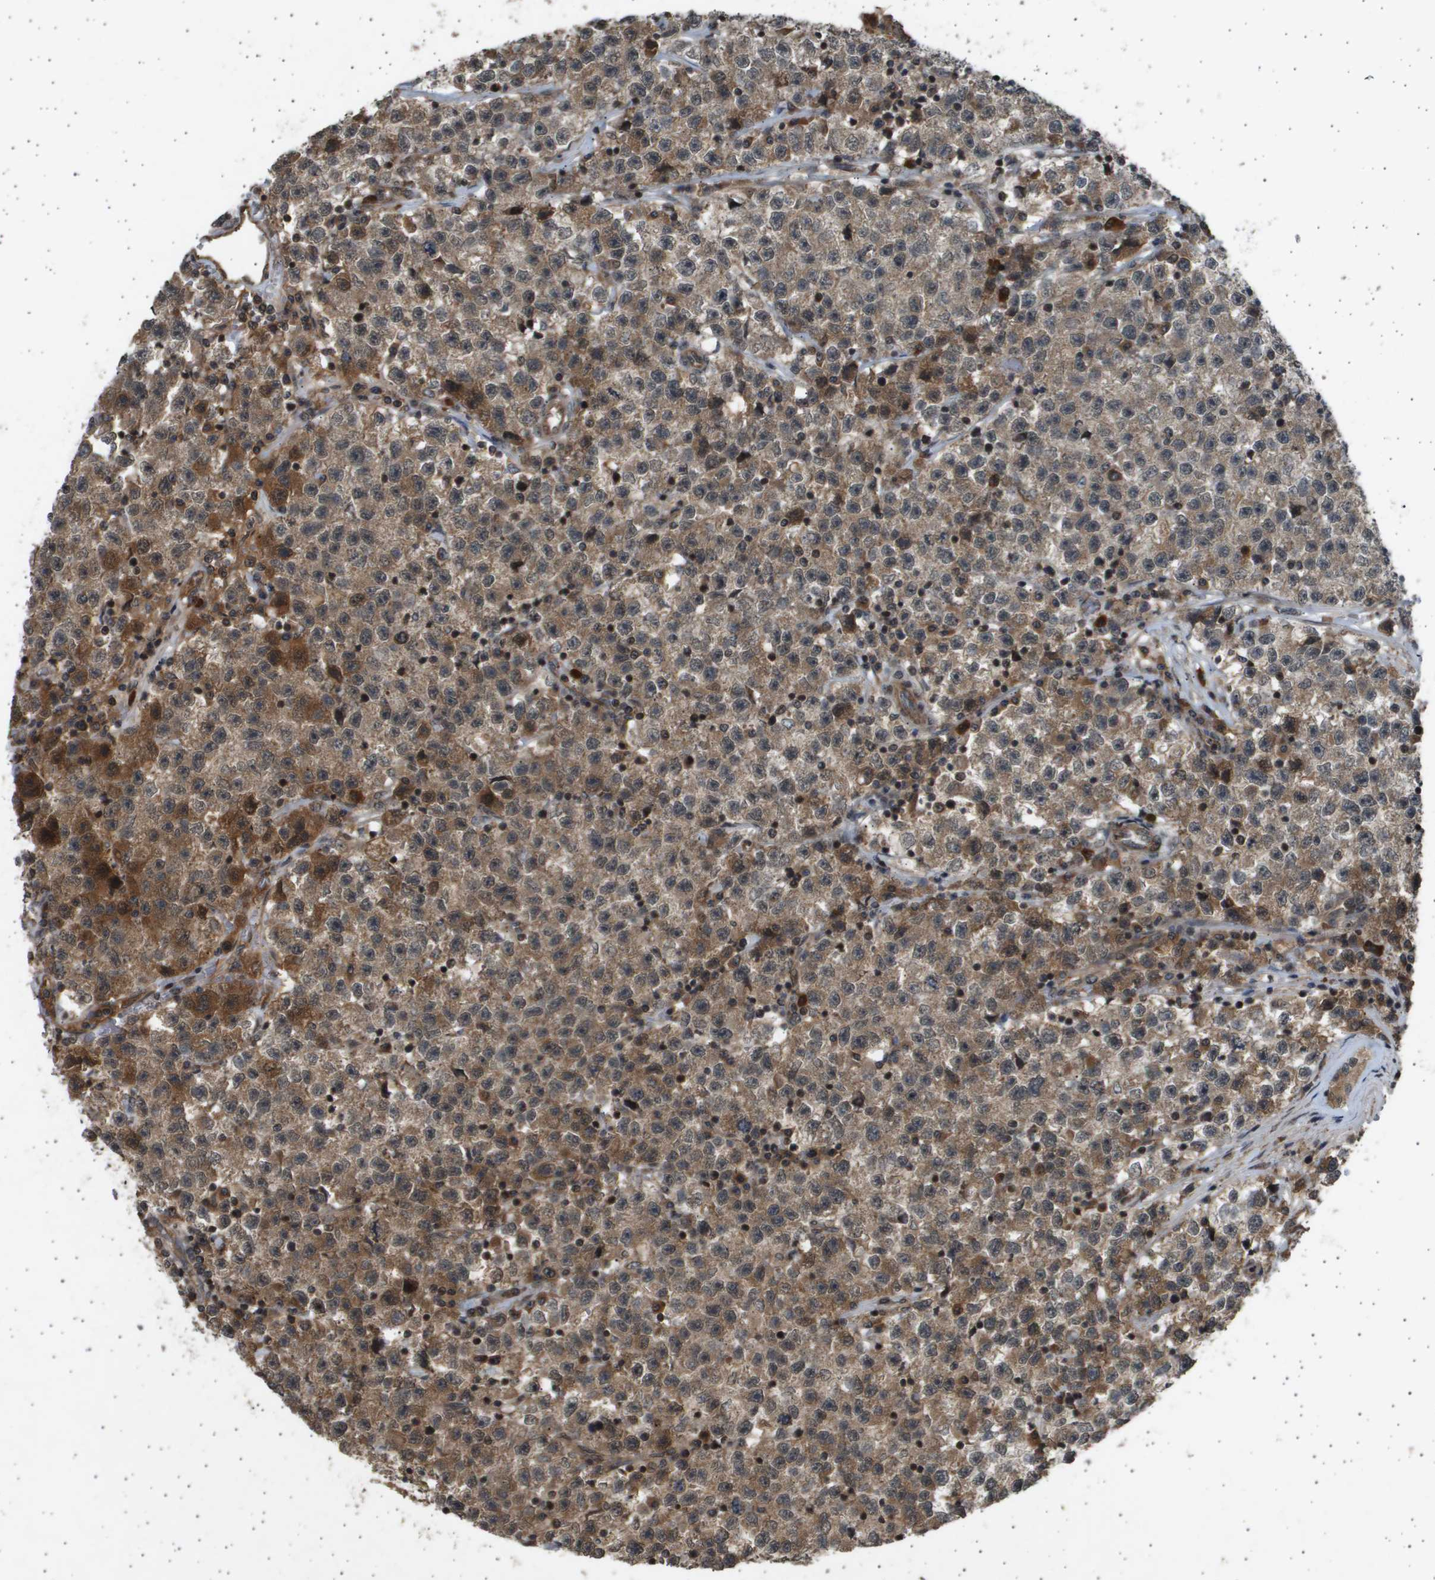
{"staining": {"intensity": "moderate", "quantity": ">75%", "location": "cytoplasmic/membranous"}, "tissue": "testis cancer", "cell_type": "Tumor cells", "image_type": "cancer", "snomed": [{"axis": "morphology", "description": "Seminoma, NOS"}, {"axis": "topography", "description": "Testis"}], "caption": "Testis cancer tissue exhibits moderate cytoplasmic/membranous expression in about >75% of tumor cells", "gene": "TNRC6A", "patient": {"sex": "male", "age": 22}}